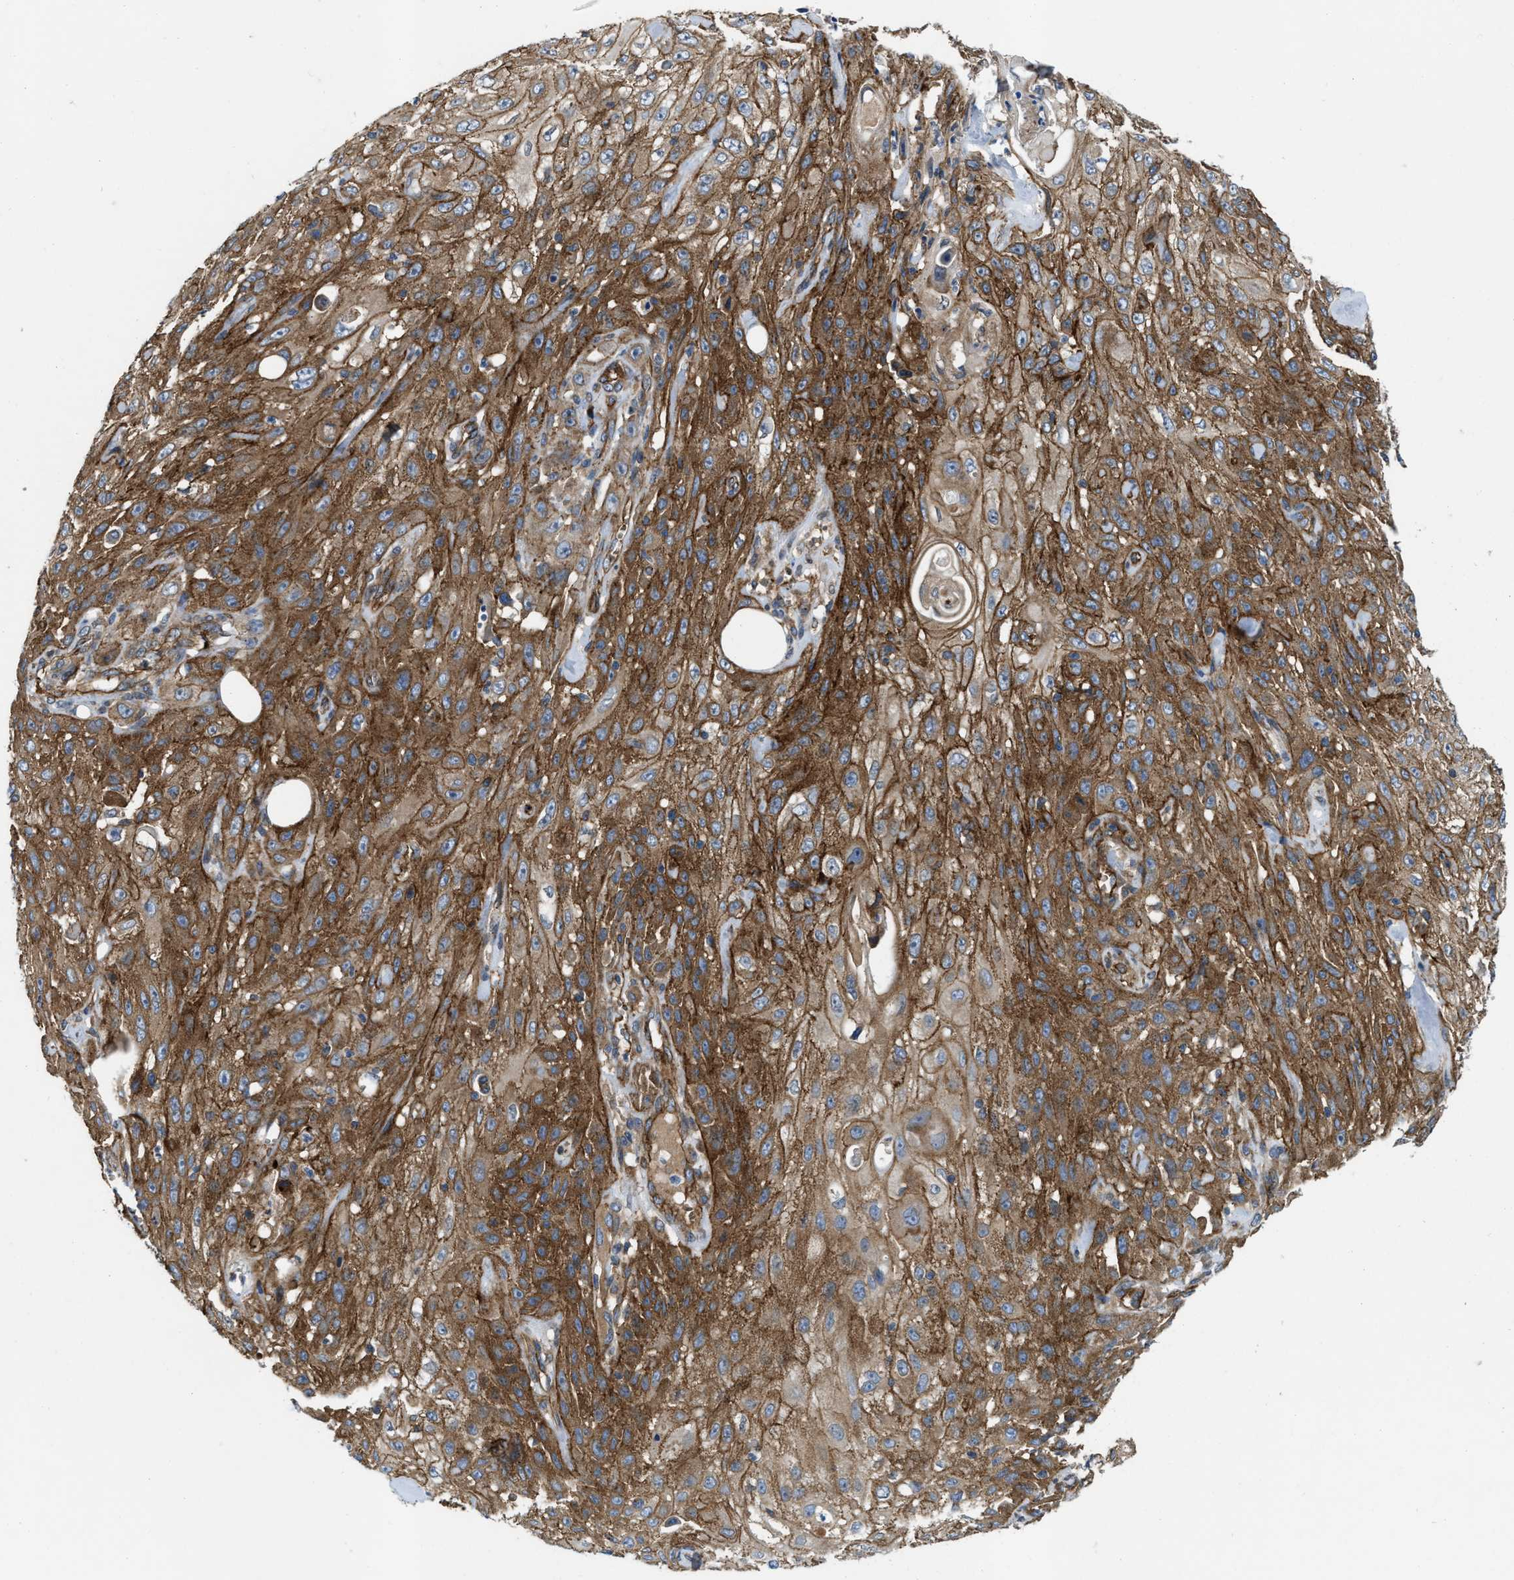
{"staining": {"intensity": "strong", "quantity": ">75%", "location": "cytoplasmic/membranous"}, "tissue": "skin cancer", "cell_type": "Tumor cells", "image_type": "cancer", "snomed": [{"axis": "morphology", "description": "Squamous cell carcinoma, NOS"}, {"axis": "topography", "description": "Skin"}], "caption": "IHC staining of squamous cell carcinoma (skin), which demonstrates high levels of strong cytoplasmic/membranous positivity in about >75% of tumor cells indicating strong cytoplasmic/membranous protein expression. The staining was performed using DAB (3,3'-diaminobenzidine) (brown) for protein detection and nuclei were counterstained in hematoxylin (blue).", "gene": "ERC1", "patient": {"sex": "male", "age": 75}}